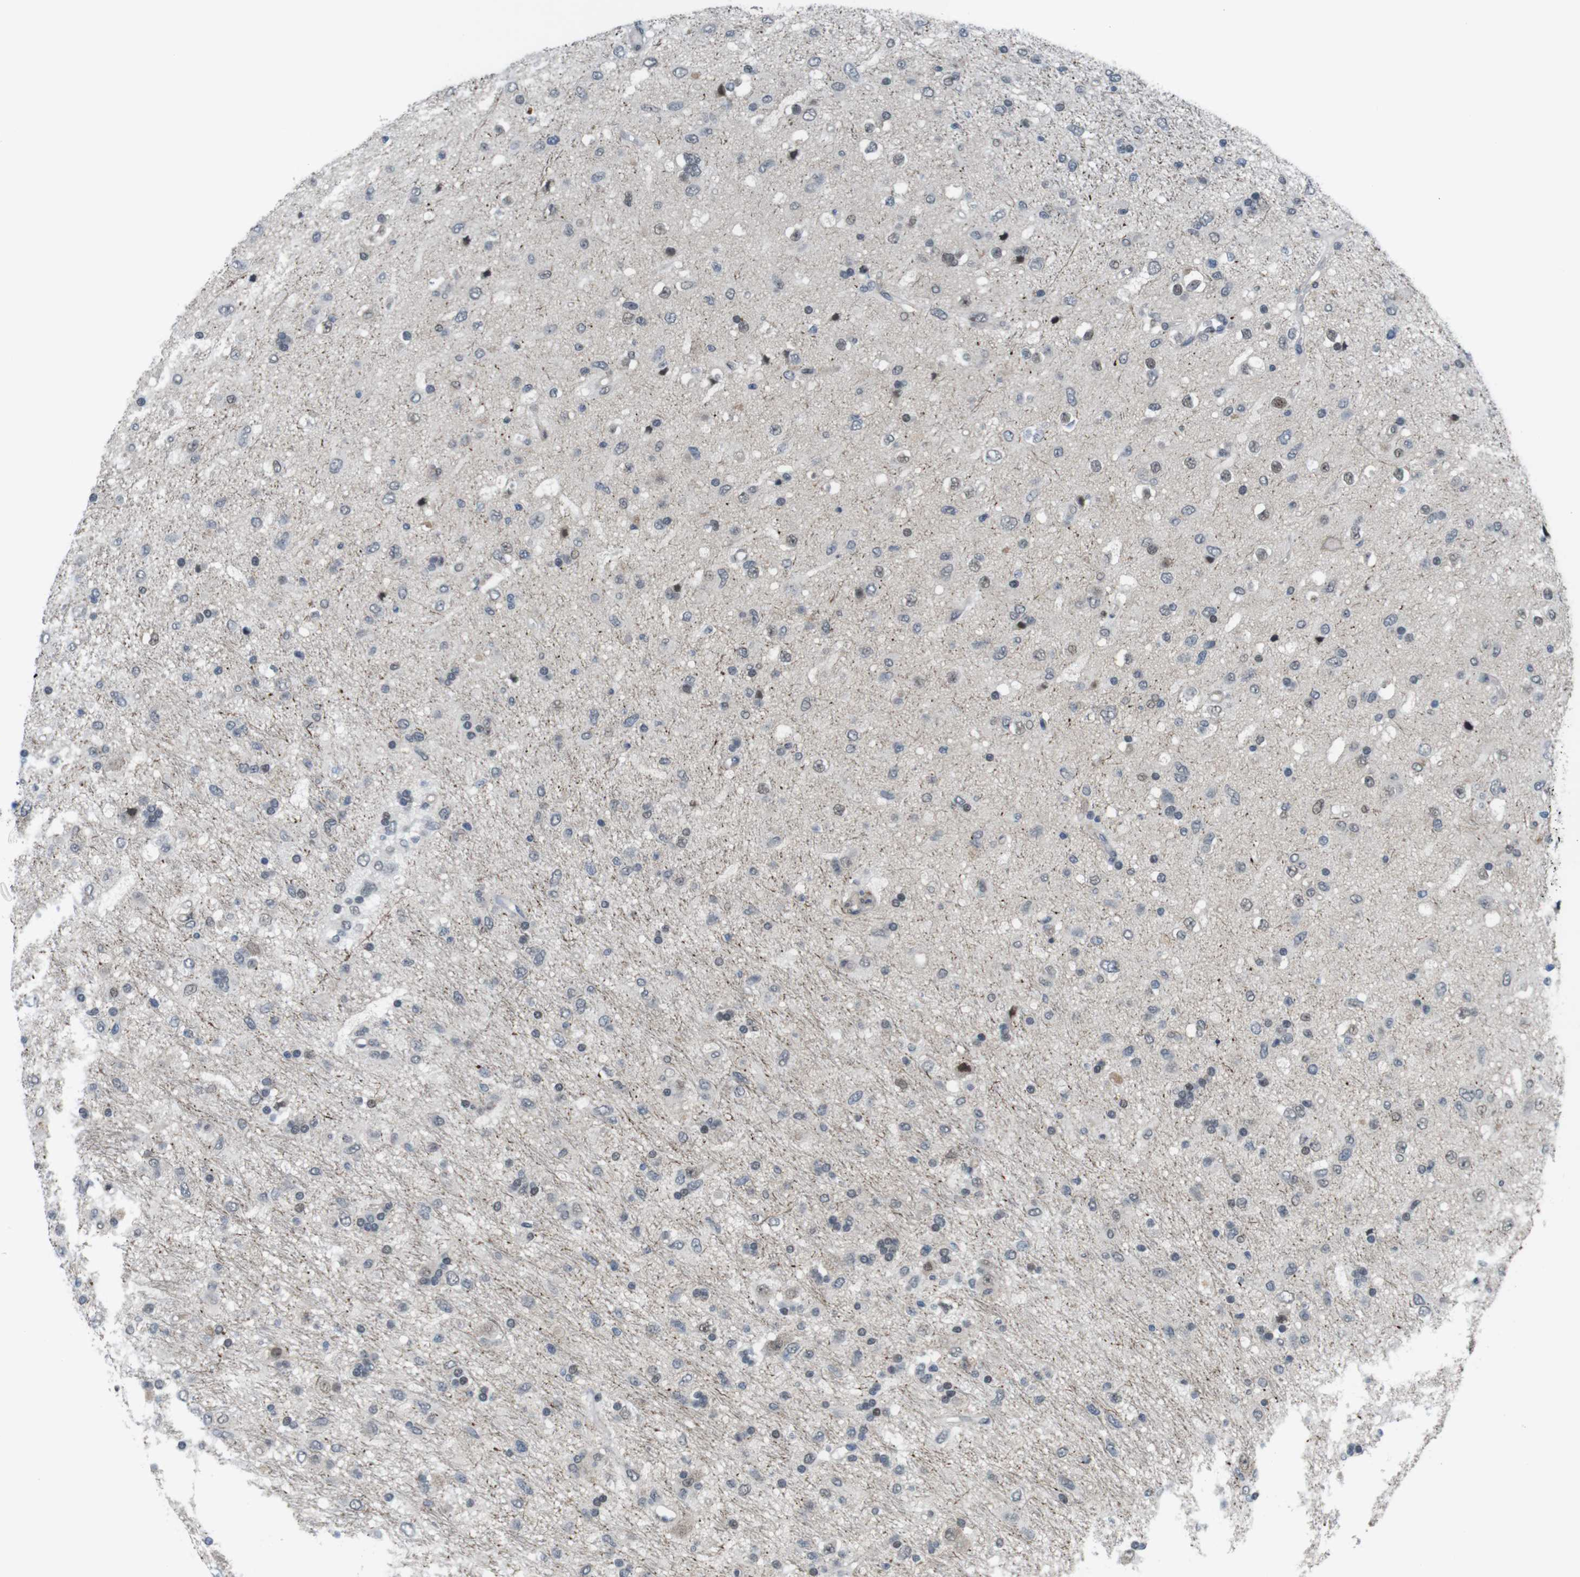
{"staining": {"intensity": "negative", "quantity": "none", "location": "none"}, "tissue": "glioma", "cell_type": "Tumor cells", "image_type": "cancer", "snomed": [{"axis": "morphology", "description": "Glioma, malignant, Low grade"}, {"axis": "topography", "description": "Brain"}], "caption": "Tumor cells are negative for brown protein staining in glioma.", "gene": "SMCO2", "patient": {"sex": "male", "age": 77}}